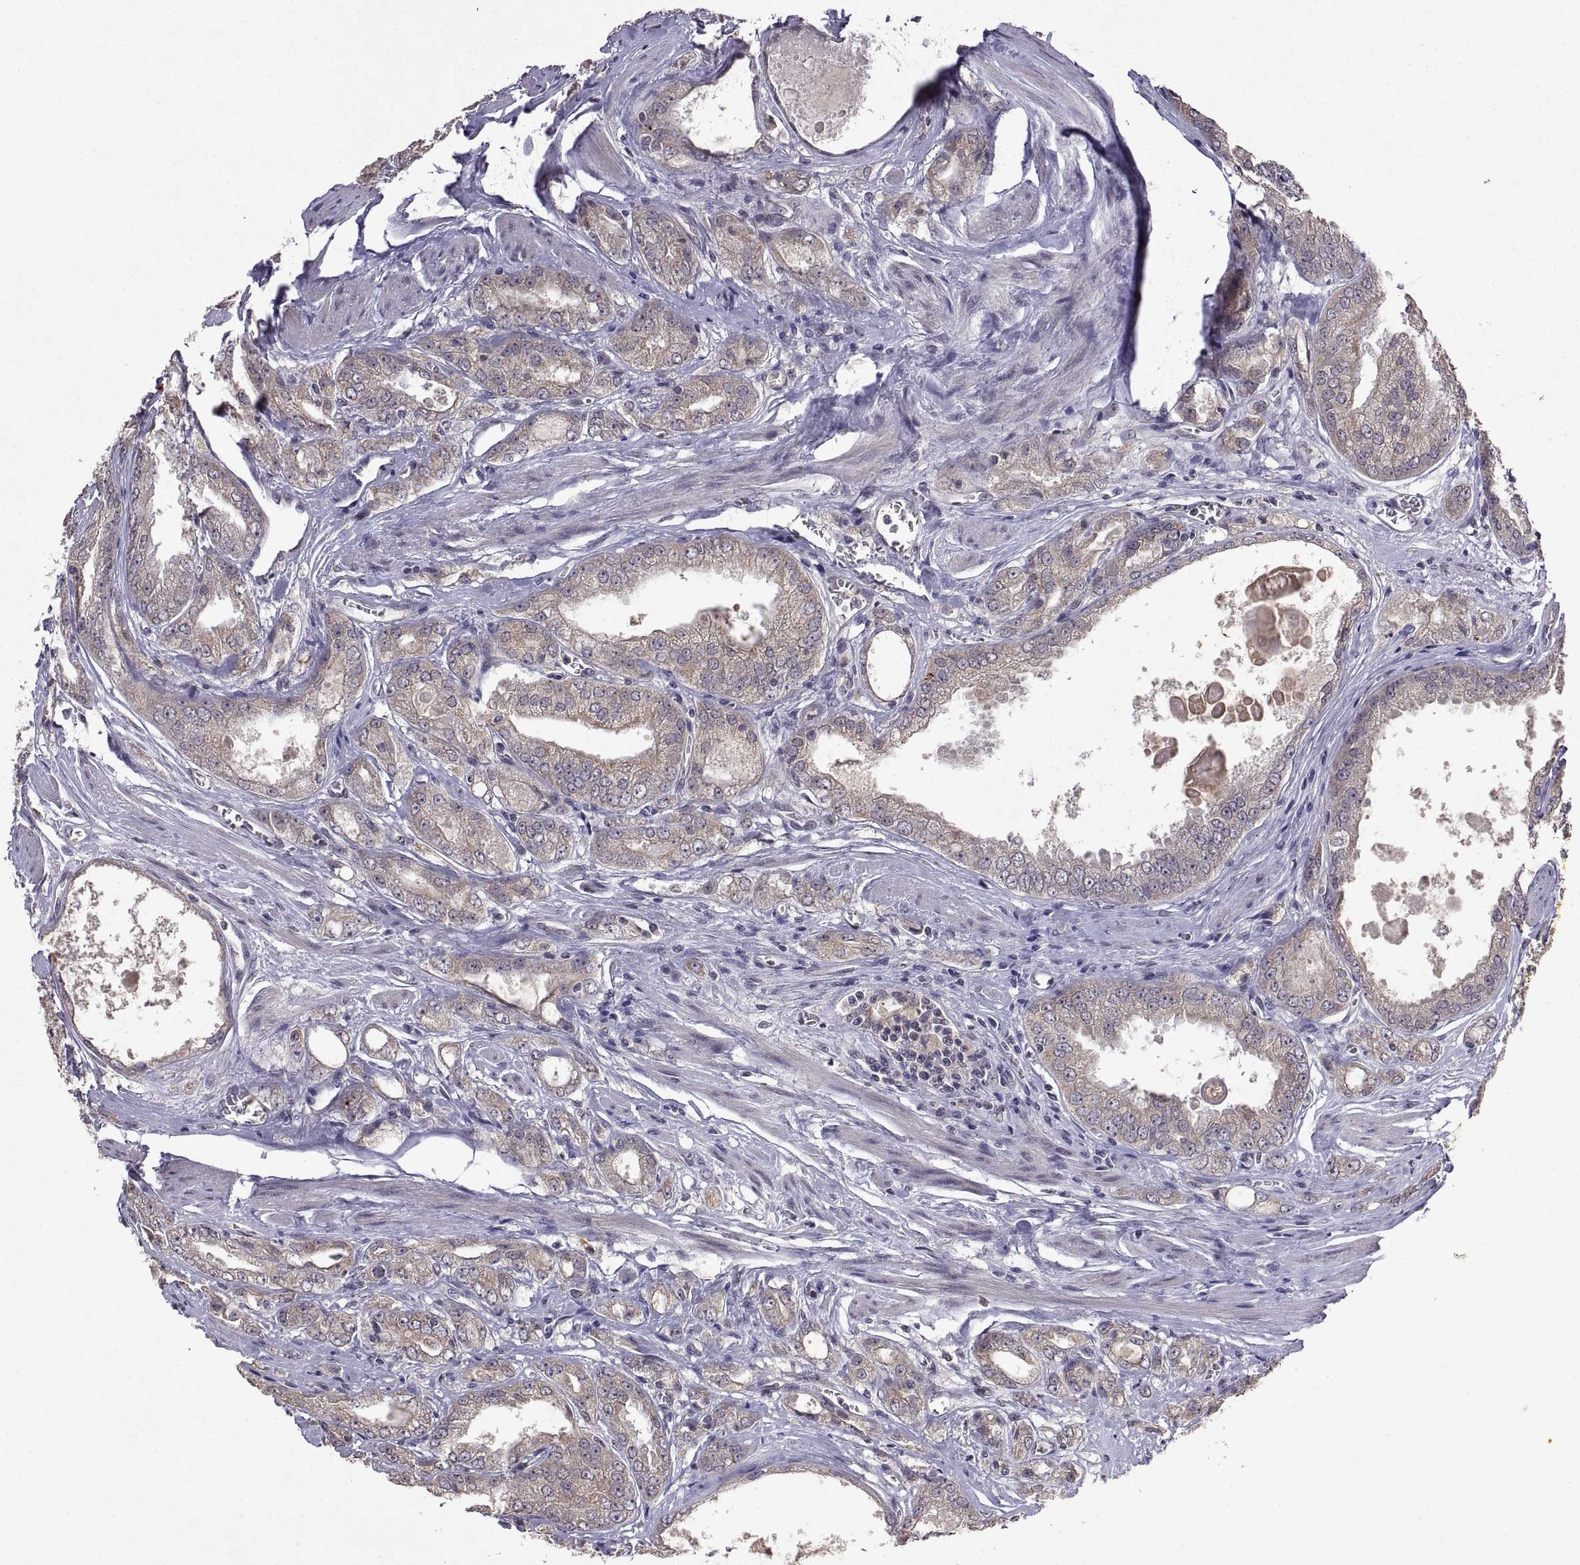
{"staining": {"intensity": "weak", "quantity": "25%-75%", "location": "cytoplasmic/membranous"}, "tissue": "prostate cancer", "cell_type": "Tumor cells", "image_type": "cancer", "snomed": [{"axis": "morphology", "description": "Adenocarcinoma, NOS"}, {"axis": "morphology", "description": "Adenocarcinoma, High grade"}, {"axis": "topography", "description": "Prostate"}], "caption": "This is a micrograph of immunohistochemistry (IHC) staining of prostate adenocarcinoma (high-grade), which shows weak staining in the cytoplasmic/membranous of tumor cells.", "gene": "LAMA1", "patient": {"sex": "male", "age": 70}}